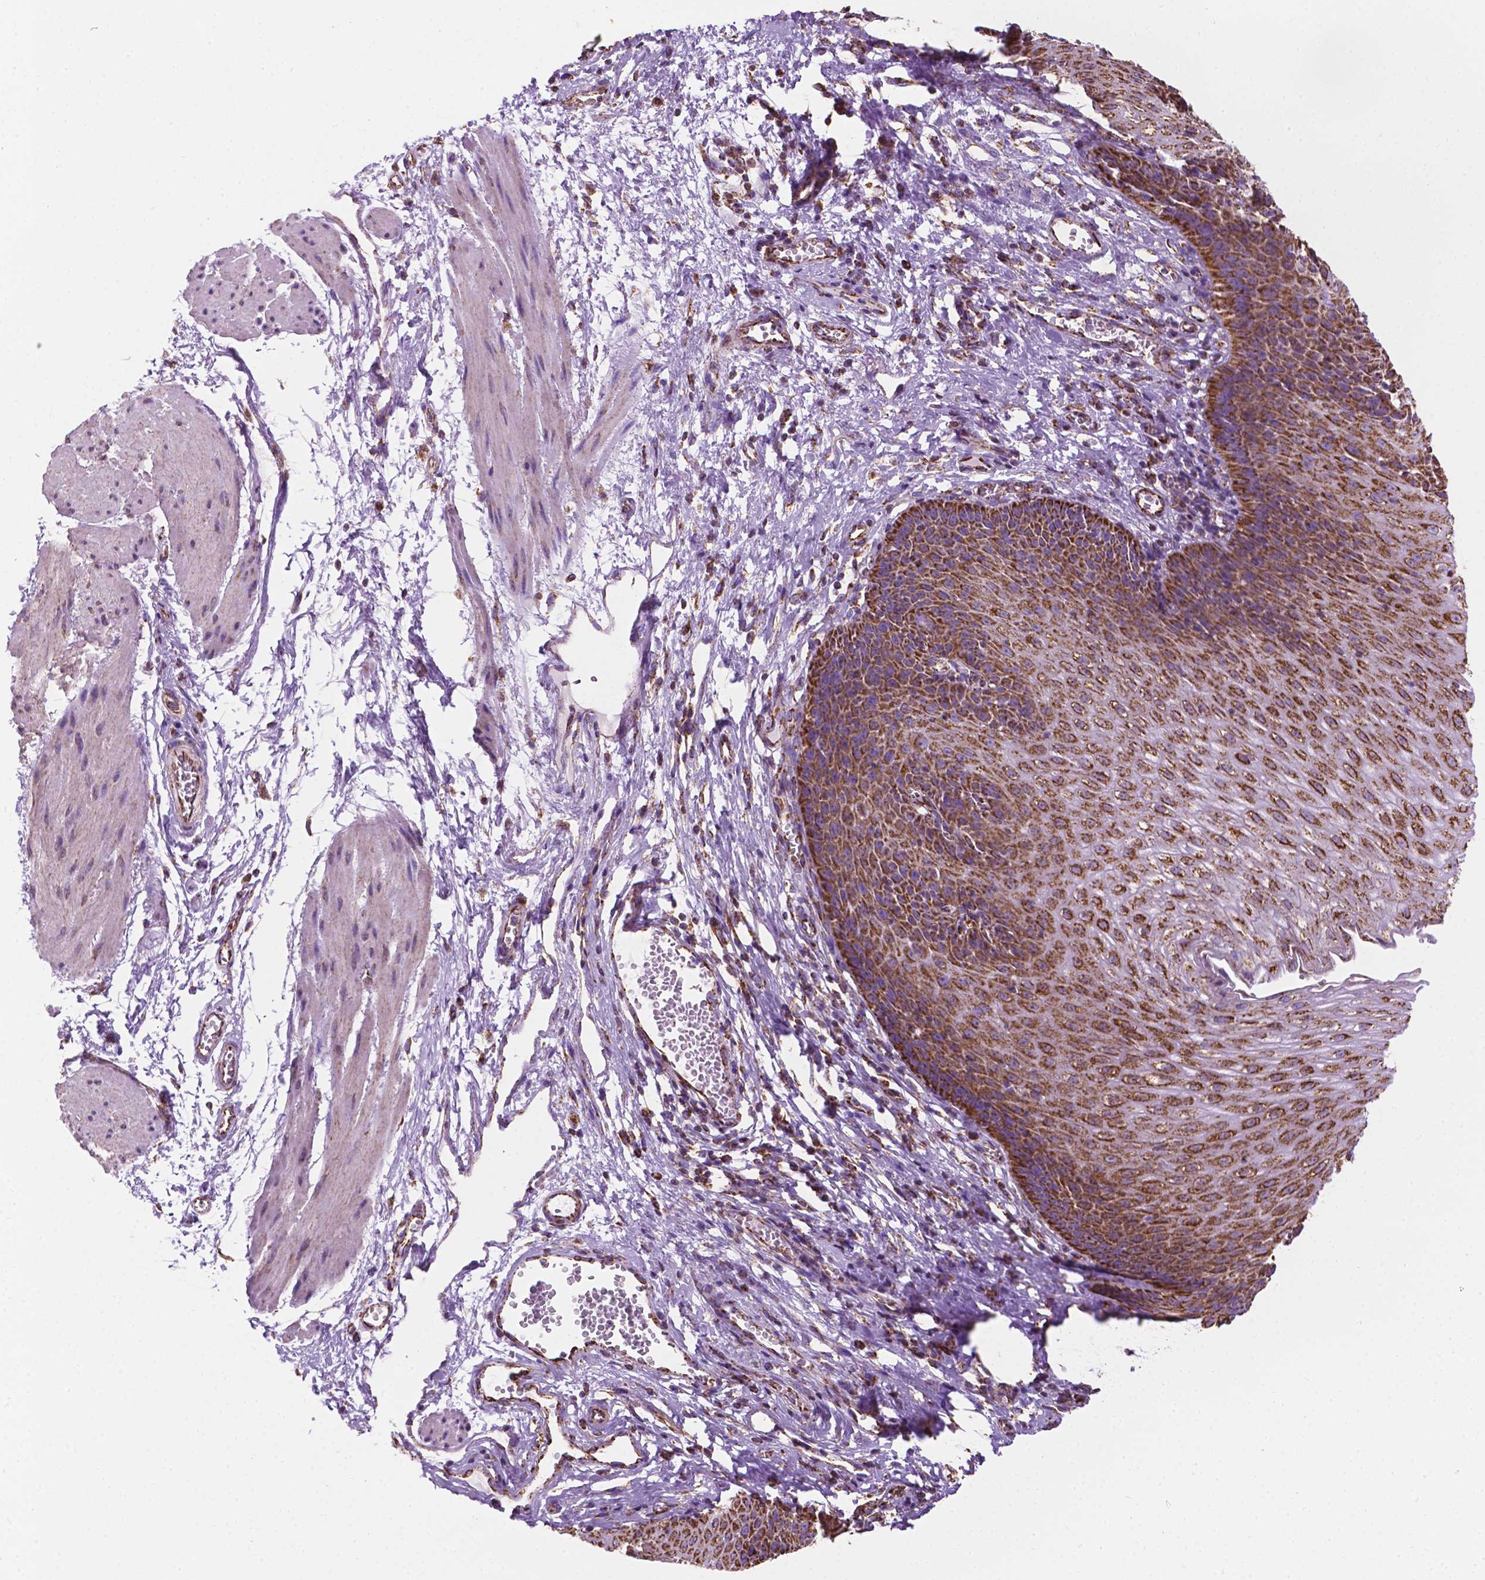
{"staining": {"intensity": "strong", "quantity": ">75%", "location": "cytoplasmic/membranous"}, "tissue": "esophagus", "cell_type": "Squamous epithelial cells", "image_type": "normal", "snomed": [{"axis": "morphology", "description": "Normal tissue, NOS"}, {"axis": "topography", "description": "Esophagus"}], "caption": "Squamous epithelial cells demonstrate strong cytoplasmic/membranous expression in about >75% of cells in normal esophagus.", "gene": "RMDN3", "patient": {"sex": "male", "age": 72}}